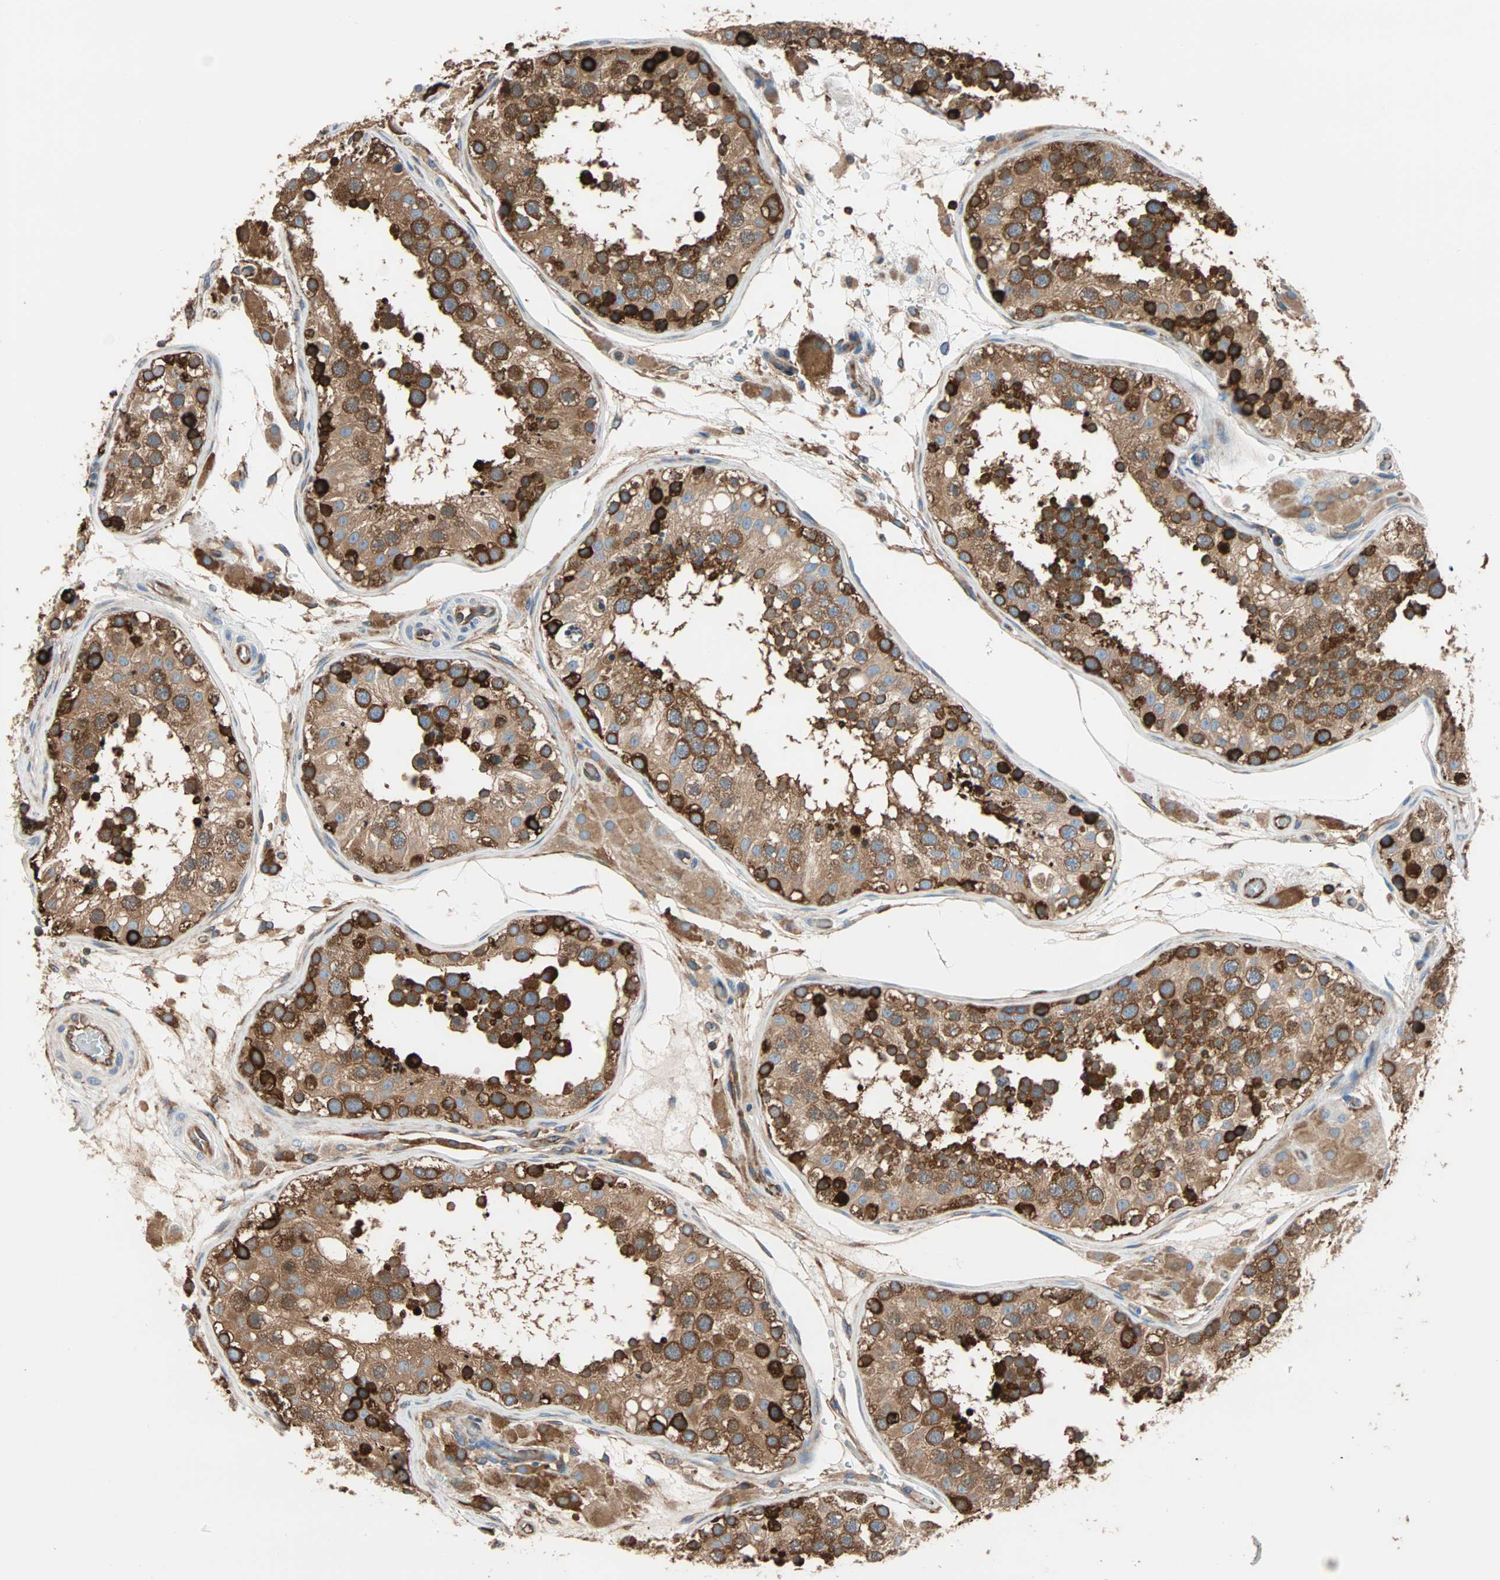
{"staining": {"intensity": "strong", "quantity": ">75%", "location": "cytoplasmic/membranous"}, "tissue": "testis", "cell_type": "Cells in seminiferous ducts", "image_type": "normal", "snomed": [{"axis": "morphology", "description": "Normal tissue, NOS"}, {"axis": "topography", "description": "Testis"}], "caption": "Immunohistochemical staining of unremarkable testis shows high levels of strong cytoplasmic/membranous expression in about >75% of cells in seminiferous ducts. (DAB (3,3'-diaminobenzidine) = brown stain, brightfield microscopy at high magnification).", "gene": "EEF2", "patient": {"sex": "male", "age": 26}}